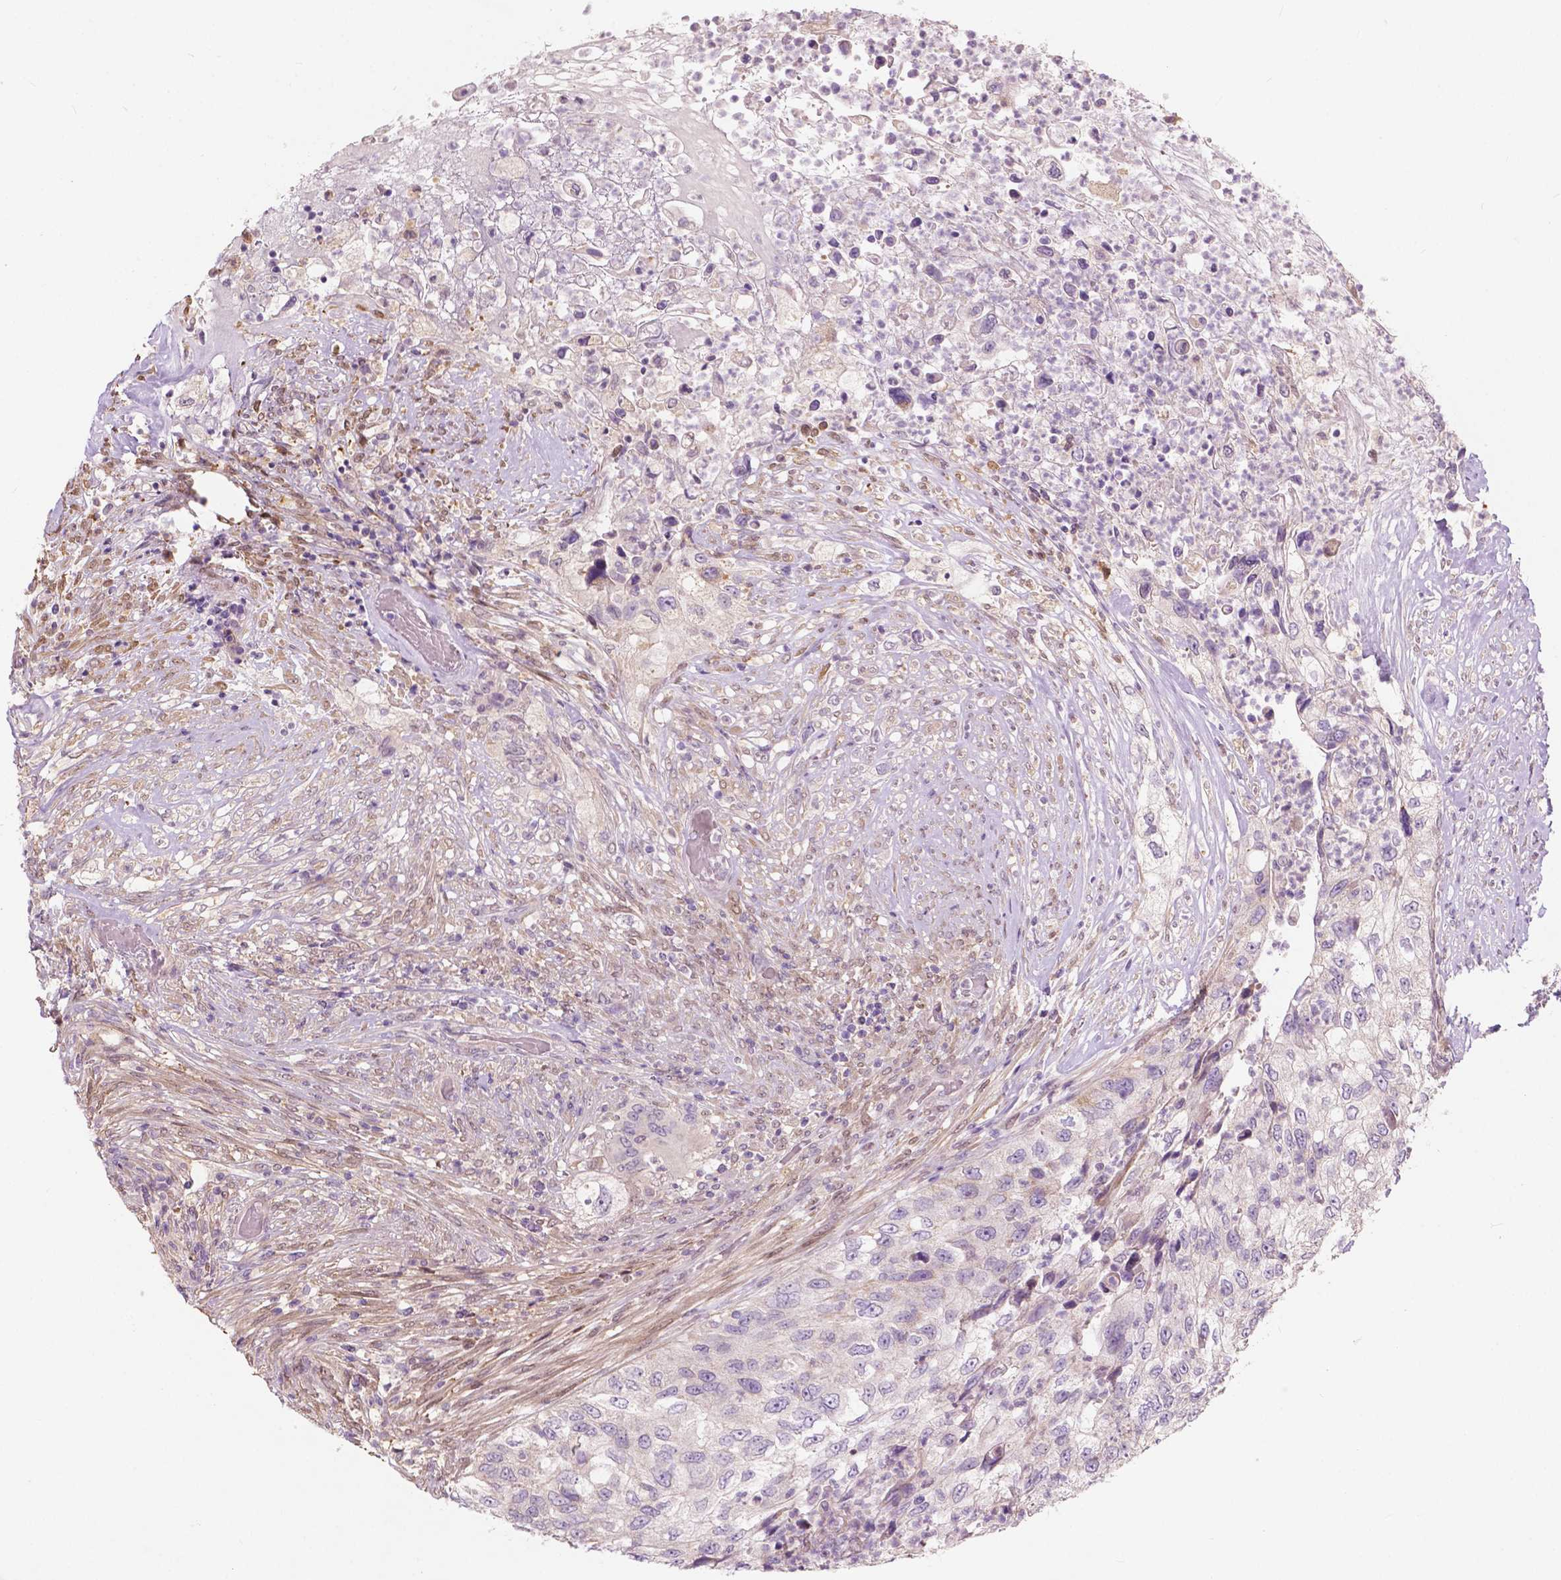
{"staining": {"intensity": "negative", "quantity": "none", "location": "none"}, "tissue": "urothelial cancer", "cell_type": "Tumor cells", "image_type": "cancer", "snomed": [{"axis": "morphology", "description": "Urothelial carcinoma, High grade"}, {"axis": "topography", "description": "Urinary bladder"}], "caption": "Urothelial cancer was stained to show a protein in brown. There is no significant staining in tumor cells.", "gene": "GPR37", "patient": {"sex": "female", "age": 60}}